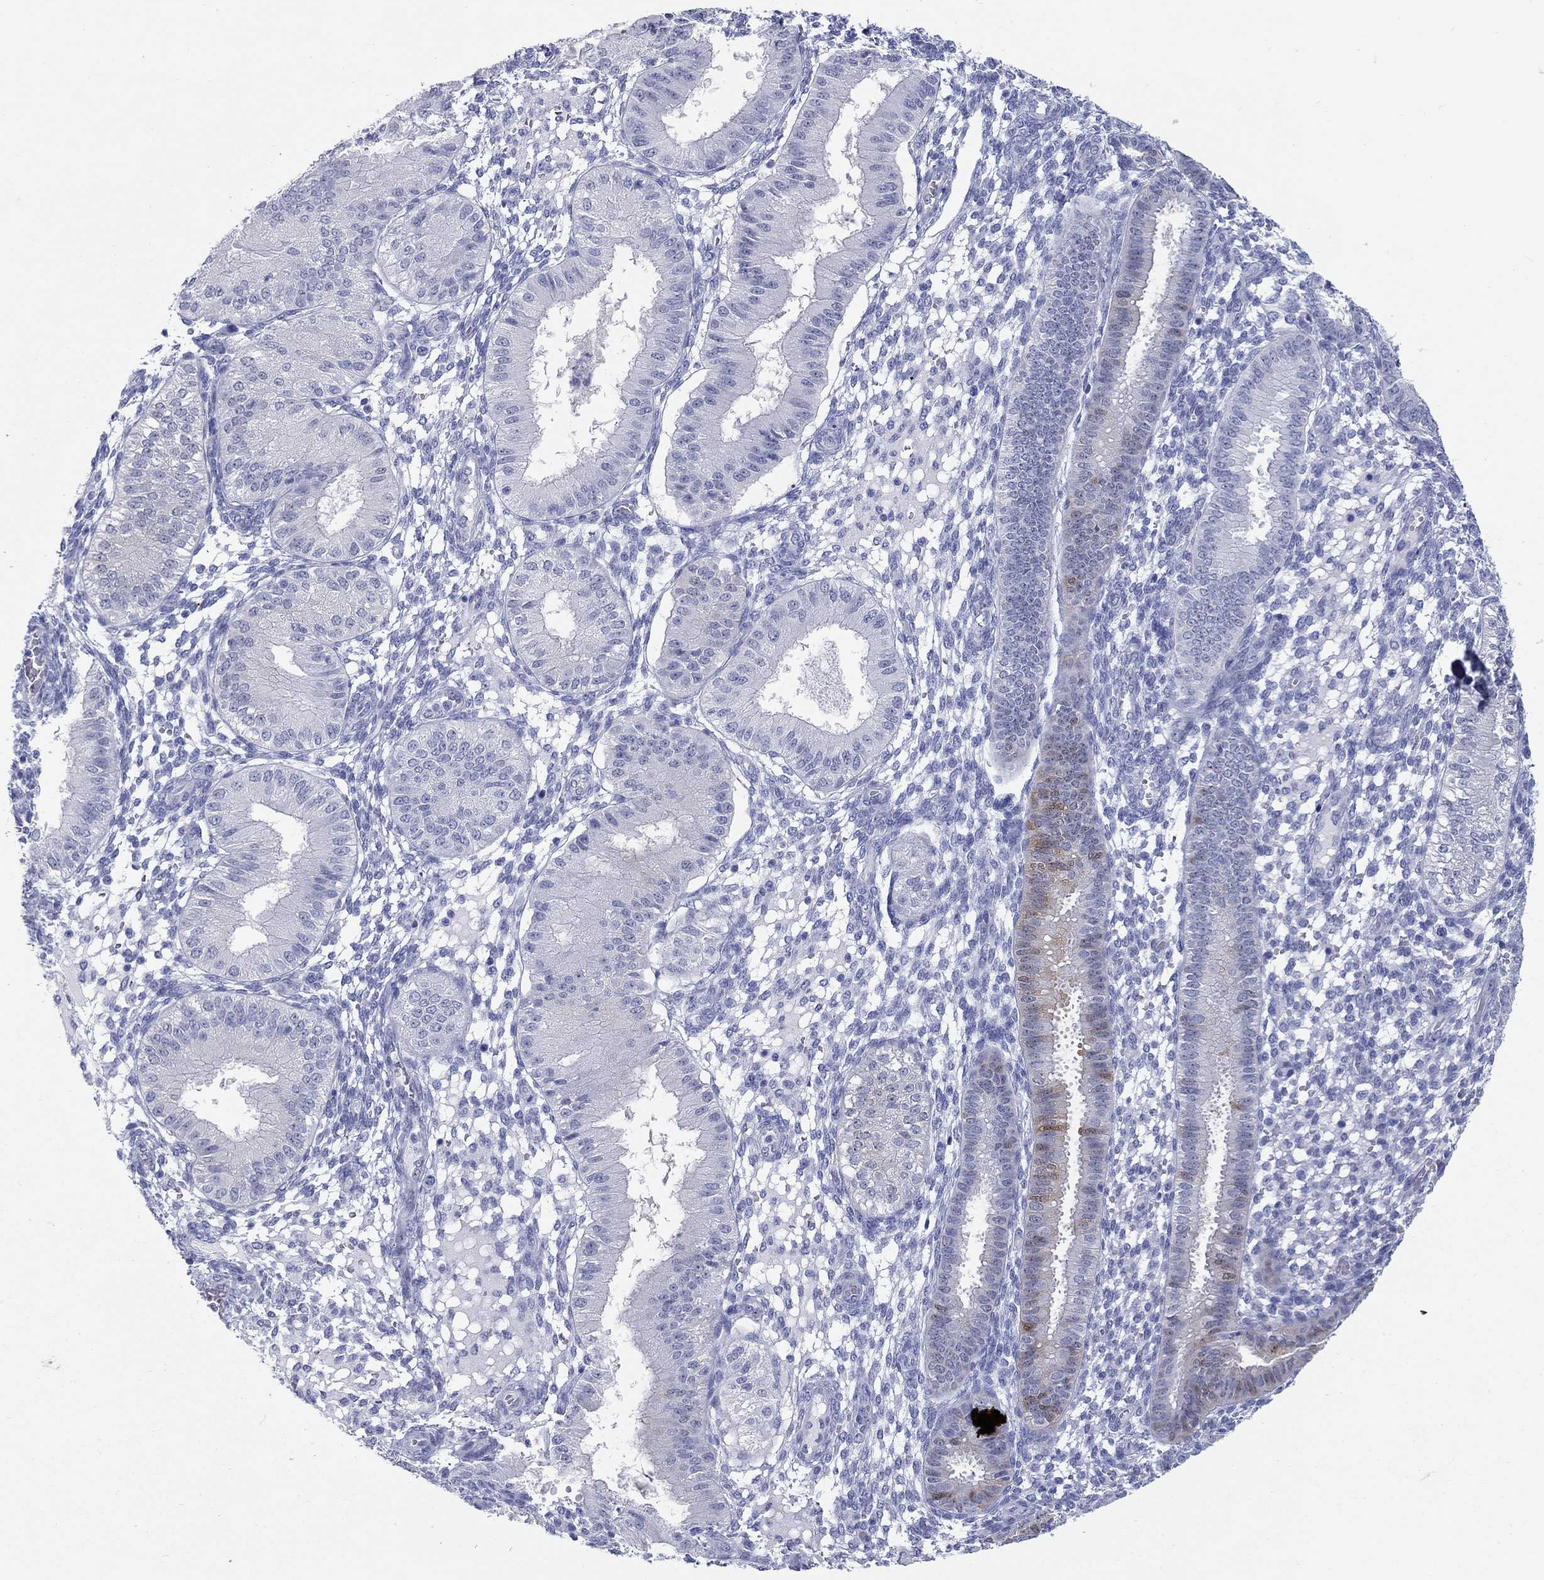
{"staining": {"intensity": "negative", "quantity": "none", "location": "none"}, "tissue": "endometrium", "cell_type": "Cells in endometrial stroma", "image_type": "normal", "snomed": [{"axis": "morphology", "description": "Normal tissue, NOS"}, {"axis": "topography", "description": "Endometrium"}], "caption": "Human endometrium stained for a protein using immunohistochemistry shows no staining in cells in endometrial stroma.", "gene": "AKR1C1", "patient": {"sex": "female", "age": 43}}